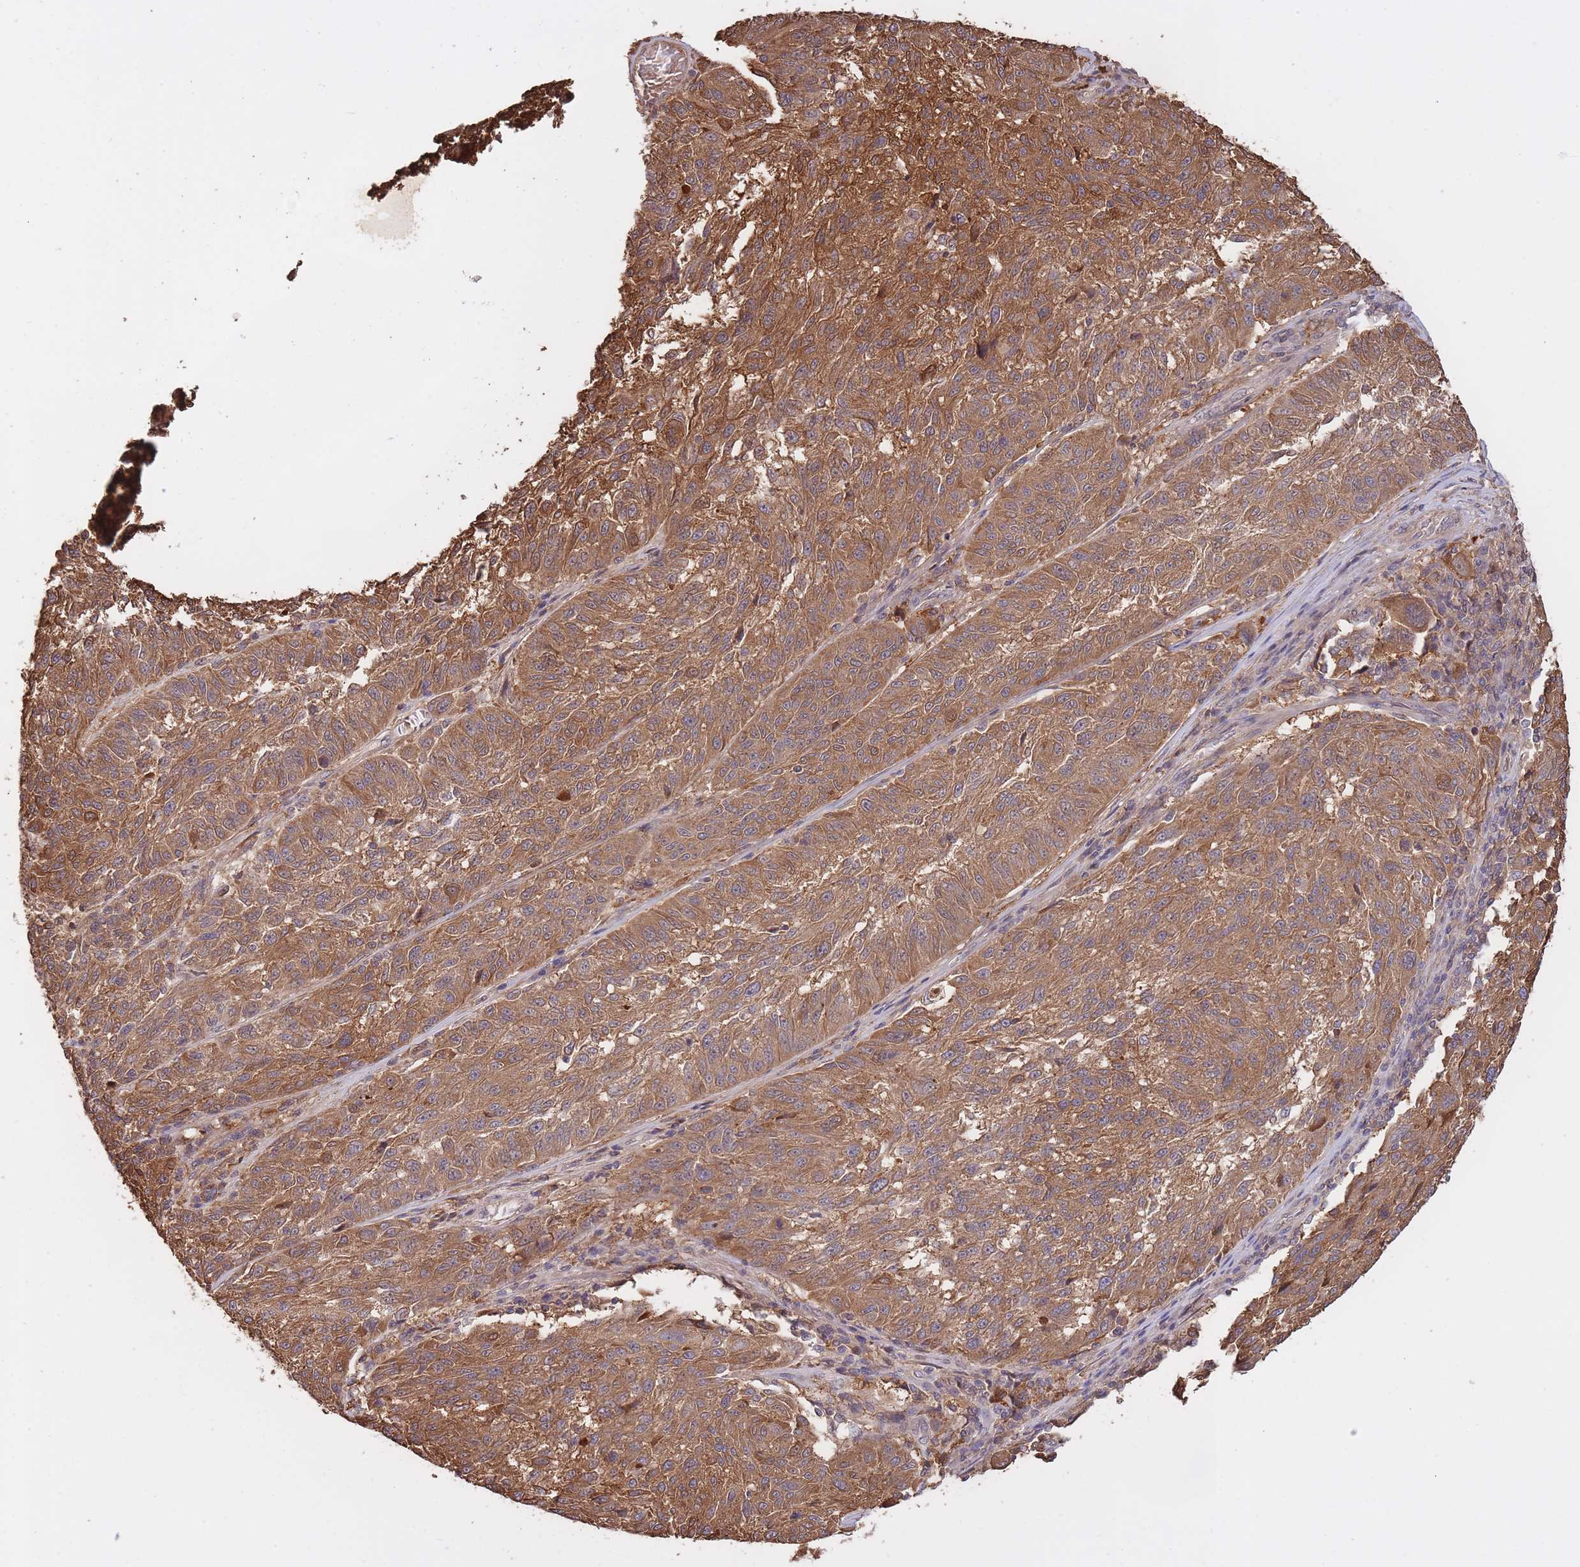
{"staining": {"intensity": "moderate", "quantity": ">75%", "location": "cytoplasmic/membranous"}, "tissue": "melanoma", "cell_type": "Tumor cells", "image_type": "cancer", "snomed": [{"axis": "morphology", "description": "Malignant melanoma, NOS"}, {"axis": "topography", "description": "Skin"}], "caption": "Malignant melanoma tissue demonstrates moderate cytoplasmic/membranous staining in approximately >75% of tumor cells", "gene": "ZNF304", "patient": {"sex": "male", "age": 53}}